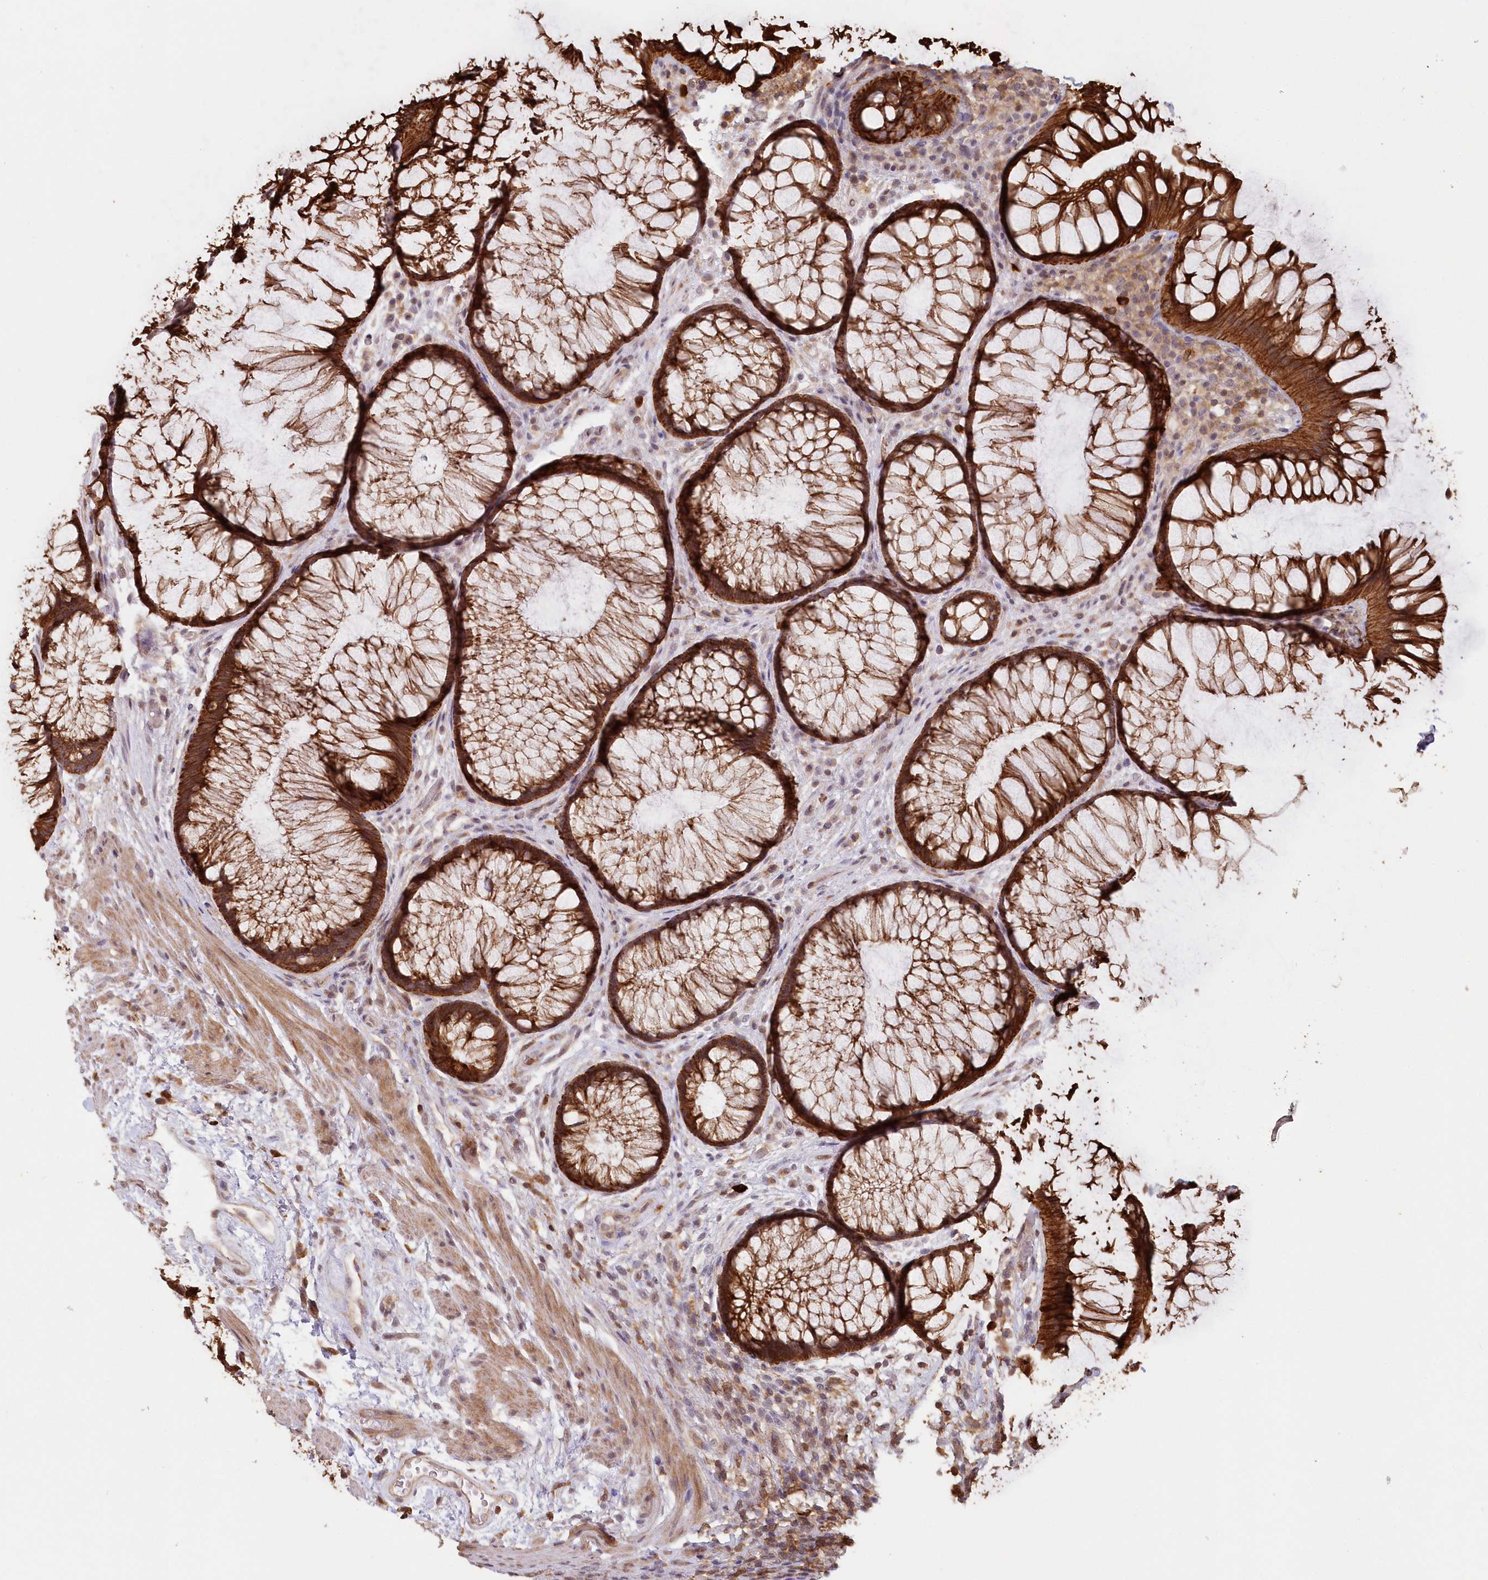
{"staining": {"intensity": "strong", "quantity": ">75%", "location": "cytoplasmic/membranous"}, "tissue": "rectum", "cell_type": "Glandular cells", "image_type": "normal", "snomed": [{"axis": "morphology", "description": "Normal tissue, NOS"}, {"axis": "topography", "description": "Rectum"}], "caption": "Strong cytoplasmic/membranous protein positivity is present in about >75% of glandular cells in rectum. The staining was performed using DAB (3,3'-diaminobenzidine) to visualize the protein expression in brown, while the nuclei were stained in blue with hematoxylin (Magnification: 20x).", "gene": "SNED1", "patient": {"sex": "male", "age": 51}}